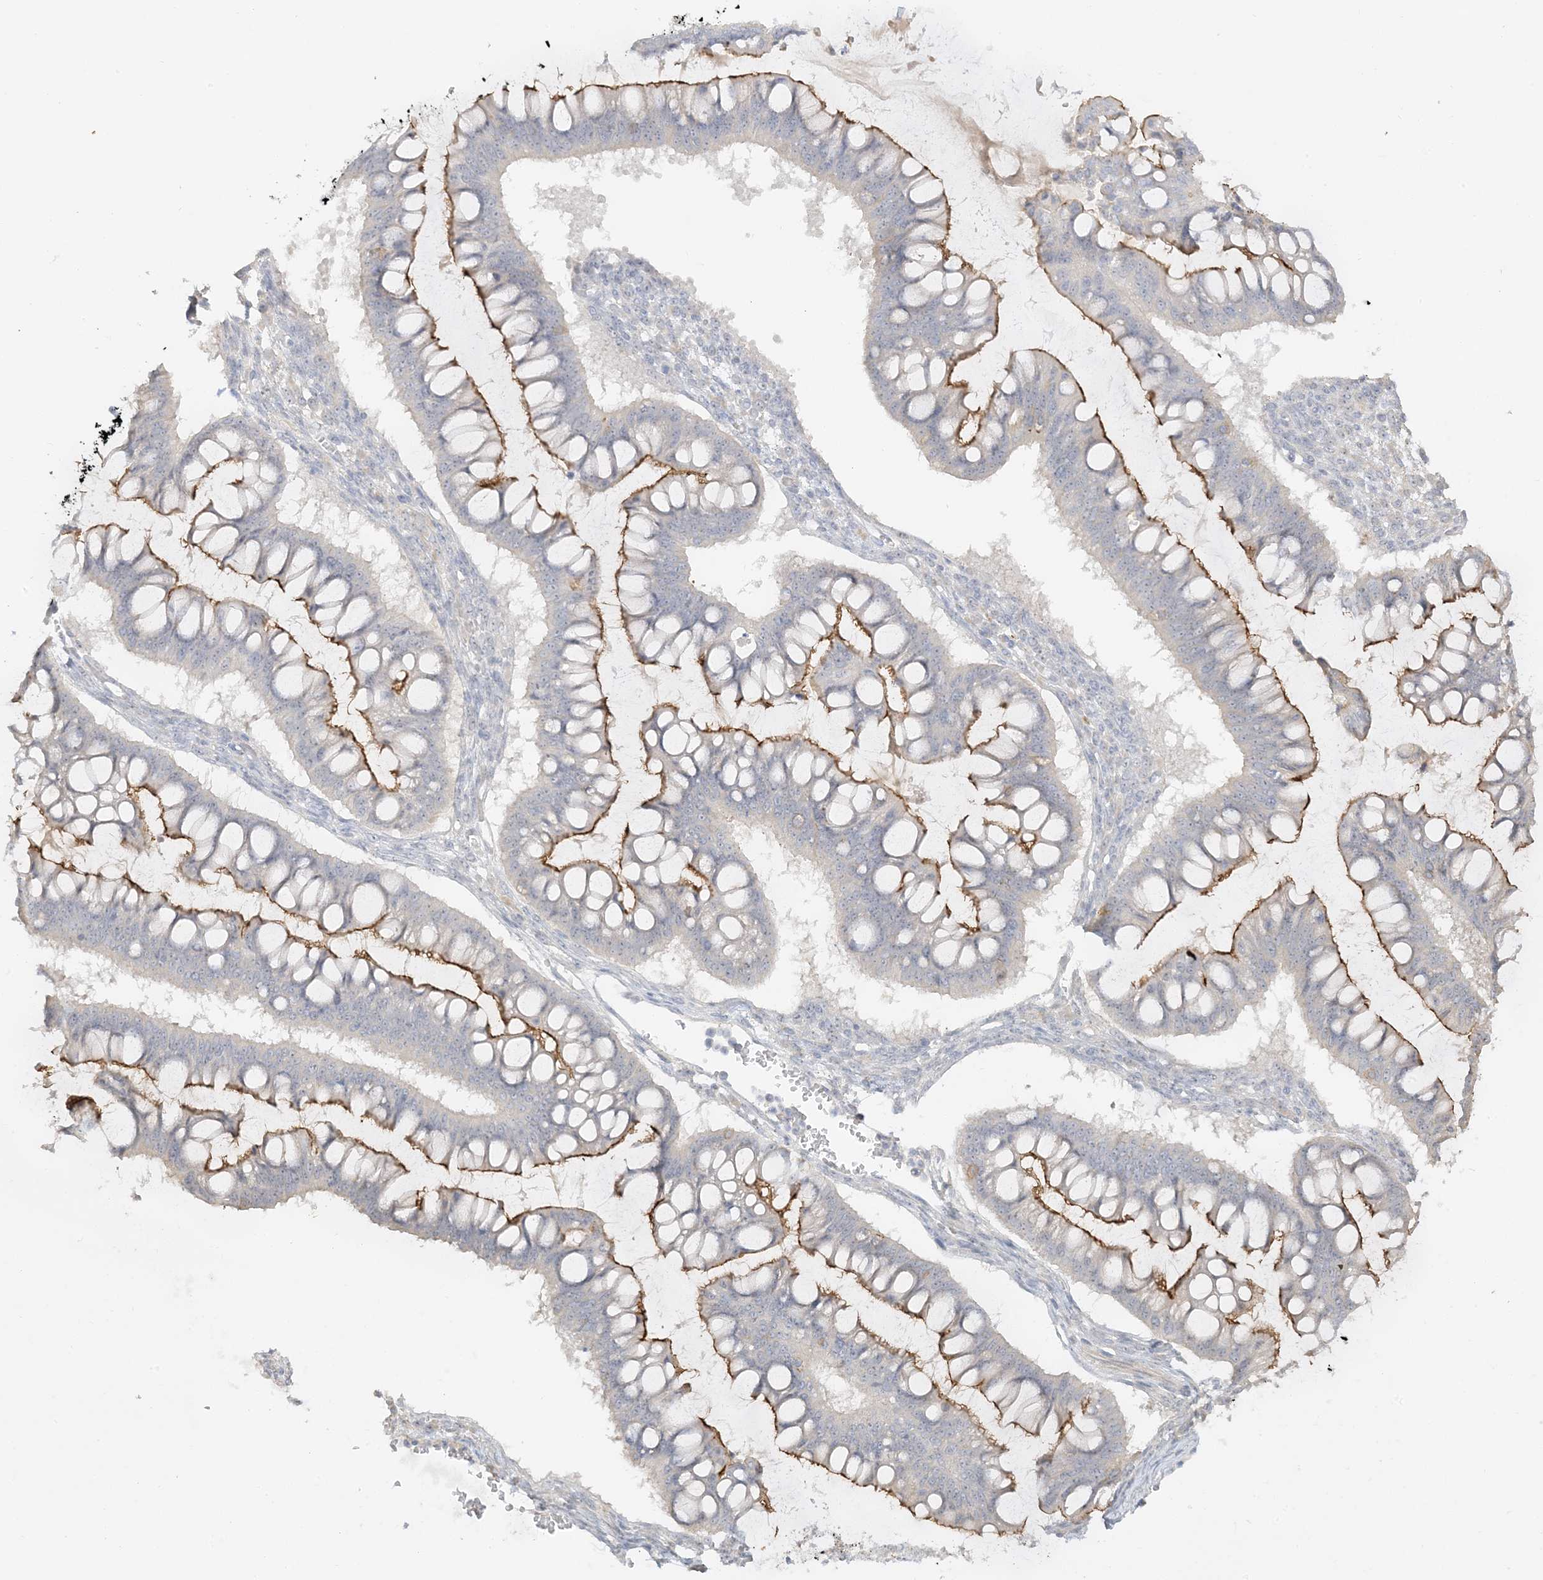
{"staining": {"intensity": "moderate", "quantity": "<25%", "location": "cytoplasmic/membranous"}, "tissue": "ovarian cancer", "cell_type": "Tumor cells", "image_type": "cancer", "snomed": [{"axis": "morphology", "description": "Cystadenocarcinoma, mucinous, NOS"}, {"axis": "topography", "description": "Ovary"}], "caption": "This micrograph exhibits immunohistochemistry staining of human mucinous cystadenocarcinoma (ovarian), with low moderate cytoplasmic/membranous expression in about <25% of tumor cells.", "gene": "ETAA1", "patient": {"sex": "female", "age": 73}}